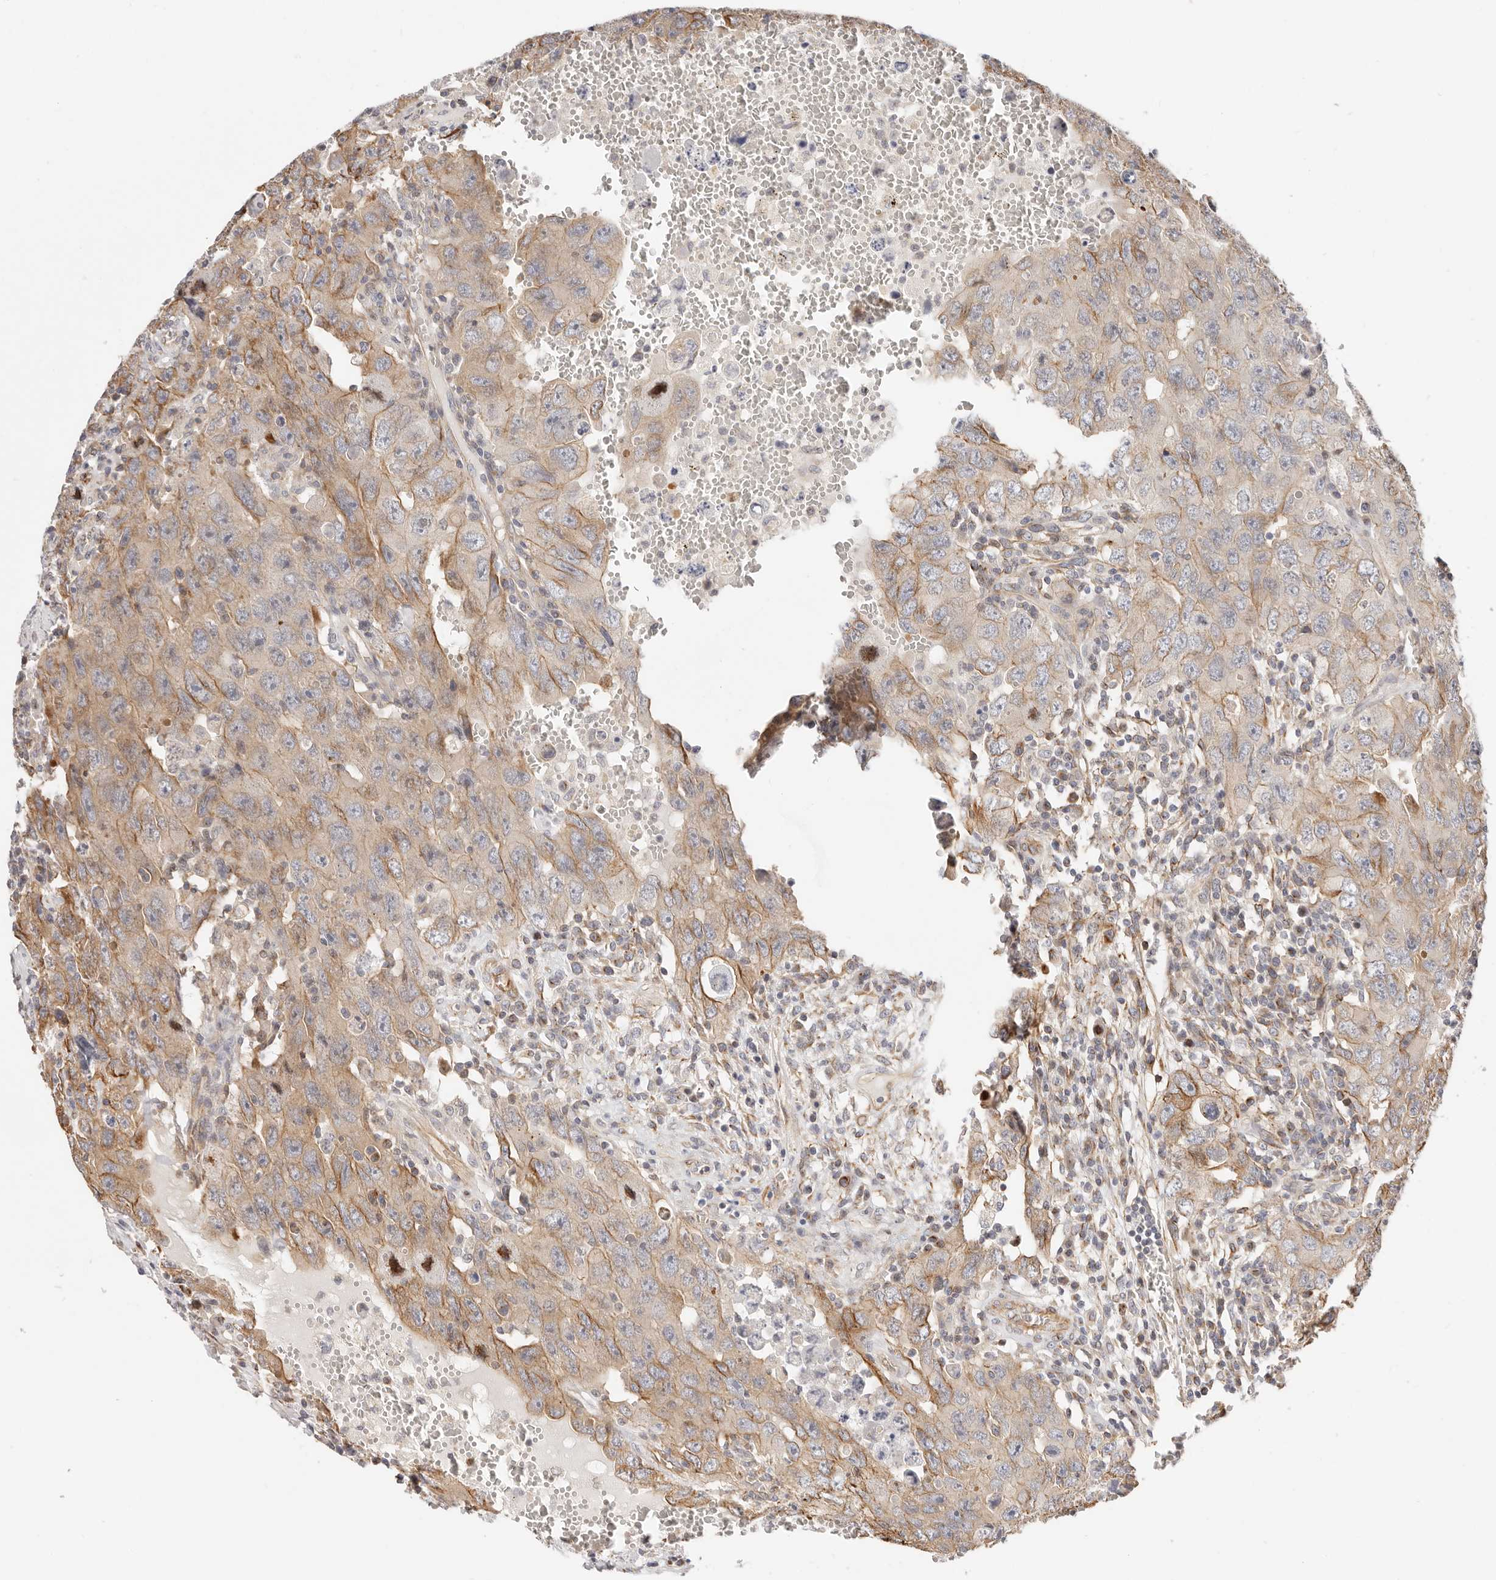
{"staining": {"intensity": "moderate", "quantity": "25%-75%", "location": "cytoplasmic/membranous"}, "tissue": "testis cancer", "cell_type": "Tumor cells", "image_type": "cancer", "snomed": [{"axis": "morphology", "description": "Carcinoma, Embryonal, NOS"}, {"axis": "topography", "description": "Testis"}], "caption": "IHC of human embryonal carcinoma (testis) shows medium levels of moderate cytoplasmic/membranous positivity in approximately 25%-75% of tumor cells.", "gene": "DTNBP1", "patient": {"sex": "male", "age": 26}}